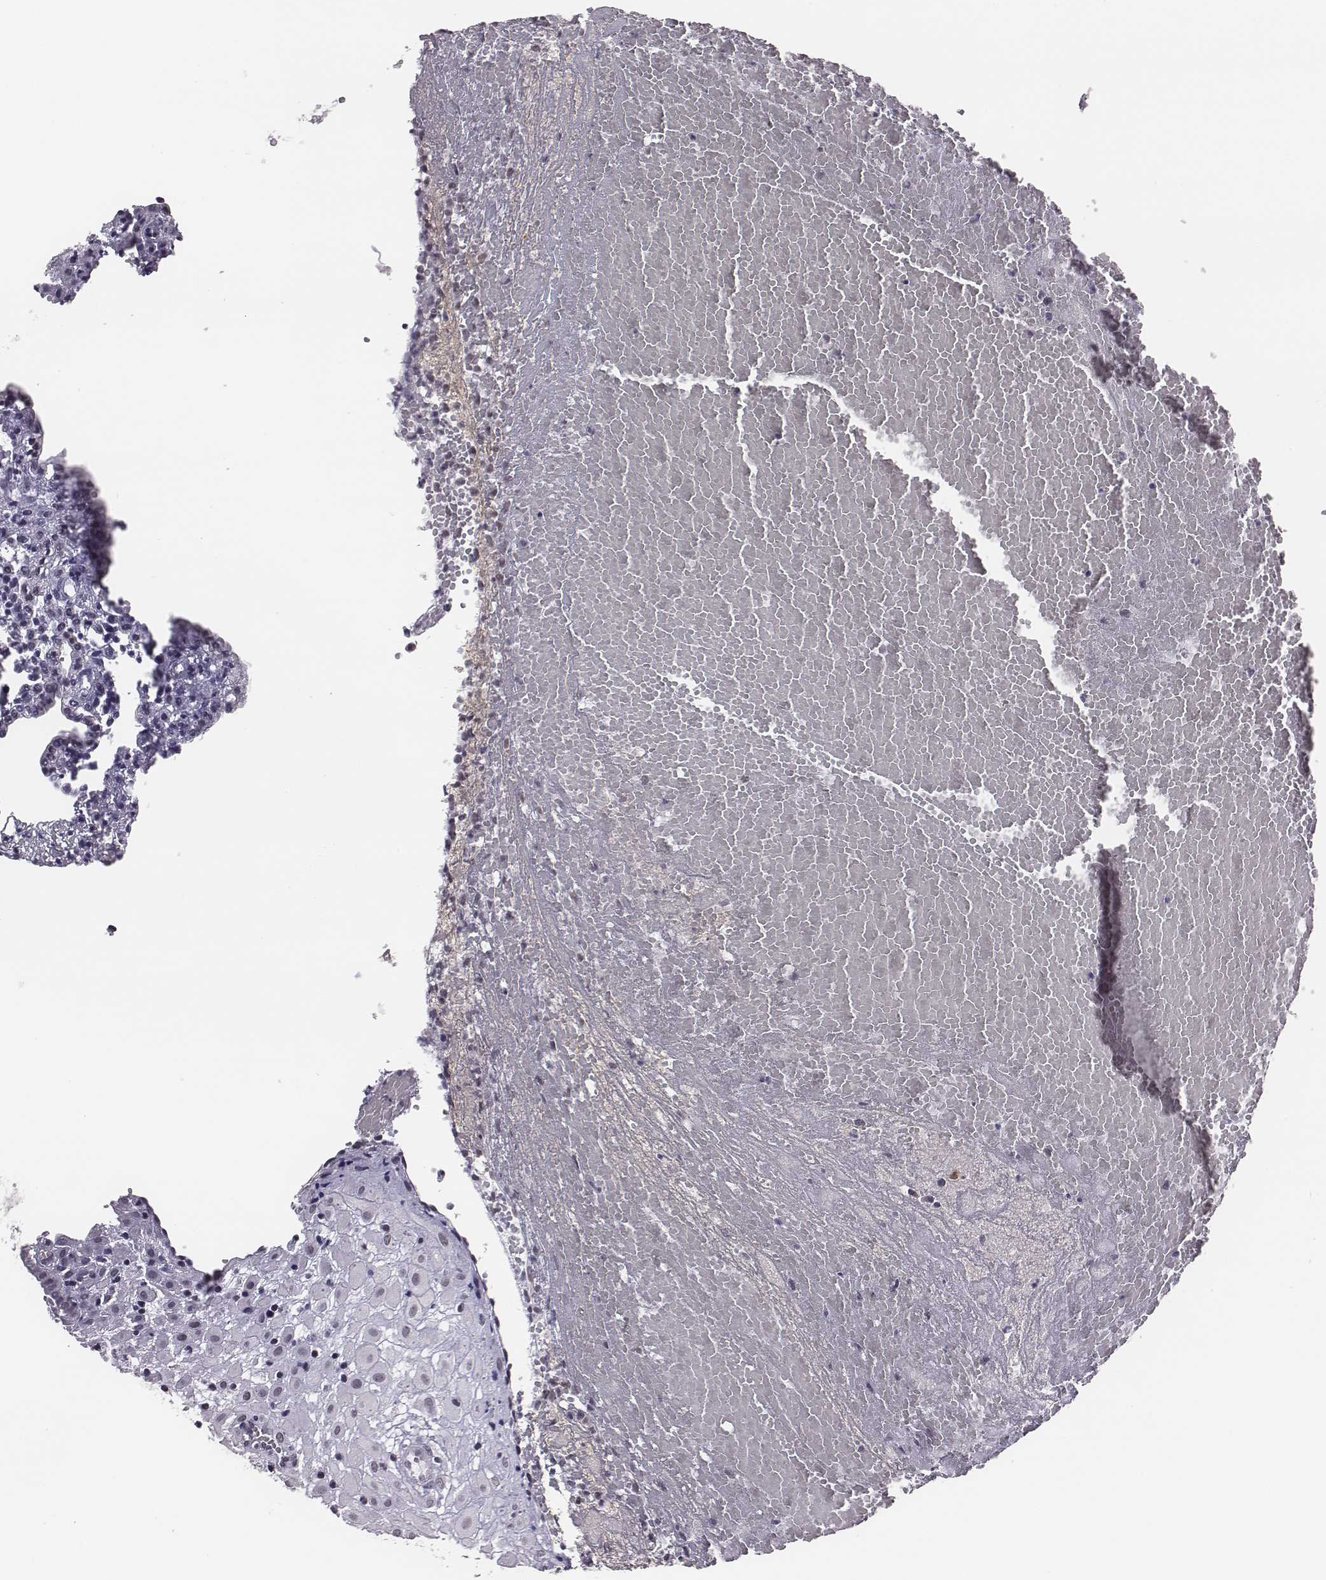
{"staining": {"intensity": "negative", "quantity": "none", "location": "none"}, "tissue": "placenta", "cell_type": "Decidual cells", "image_type": "normal", "snomed": [{"axis": "morphology", "description": "Normal tissue, NOS"}, {"axis": "topography", "description": "Placenta"}], "caption": "Immunohistochemical staining of unremarkable human placenta demonstrates no significant staining in decidual cells.", "gene": "ACOD1", "patient": {"sex": "female", "age": 24}}